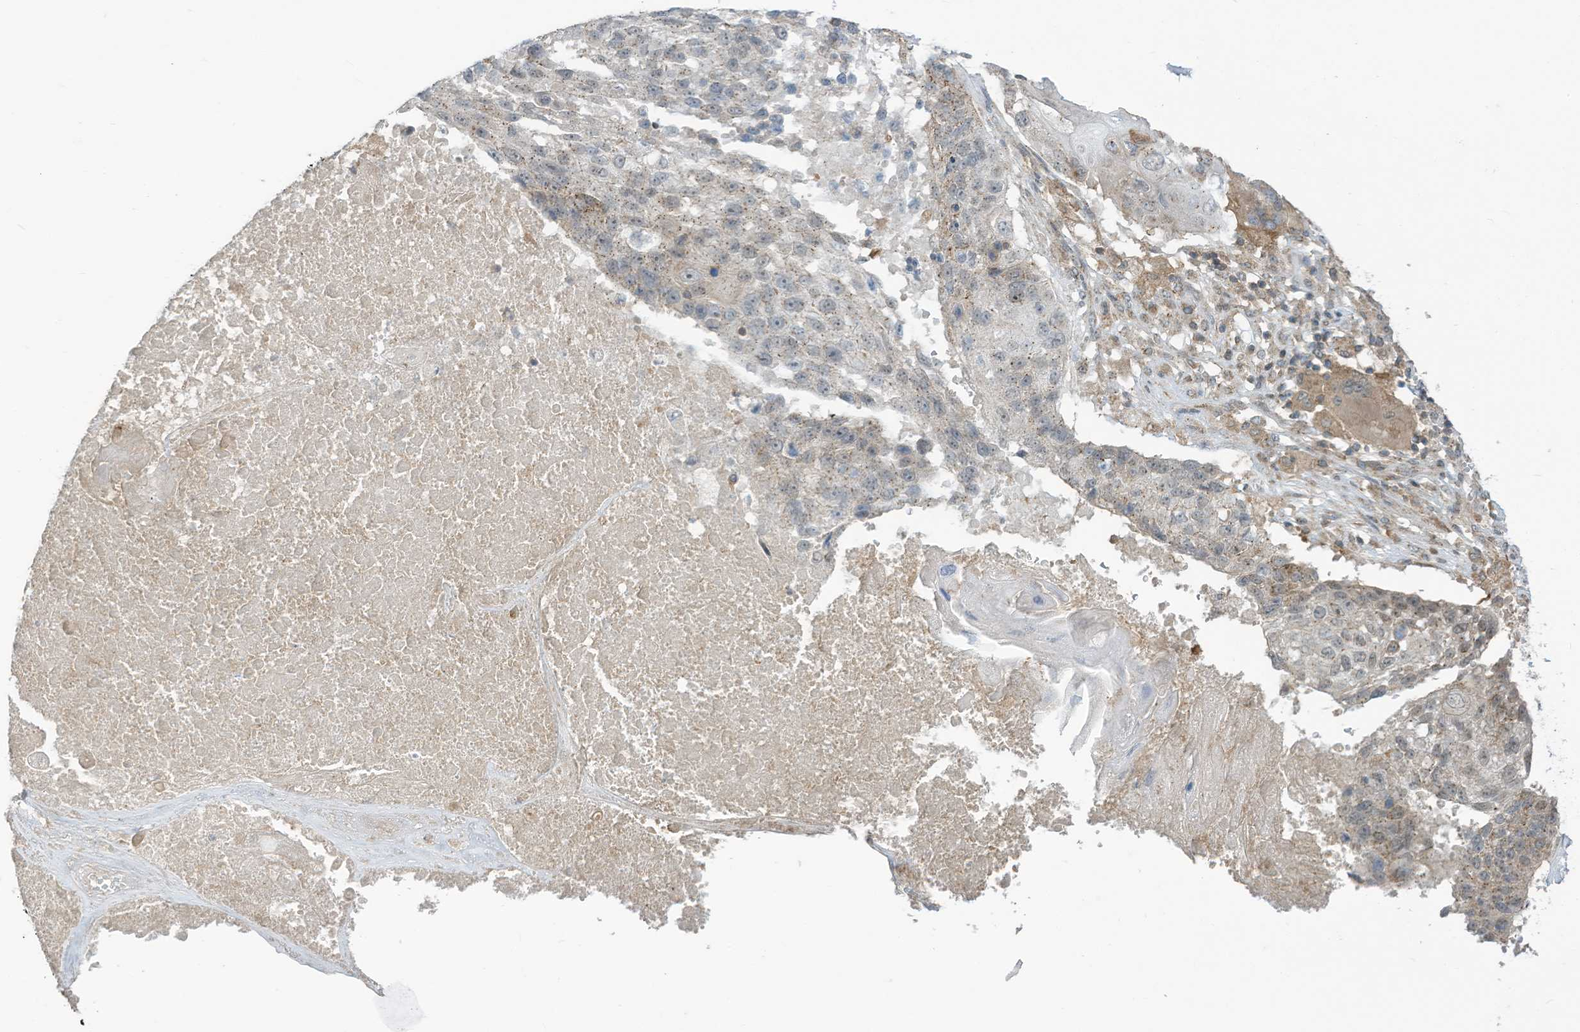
{"staining": {"intensity": "weak", "quantity": "<25%", "location": "cytoplasmic/membranous"}, "tissue": "lung cancer", "cell_type": "Tumor cells", "image_type": "cancer", "snomed": [{"axis": "morphology", "description": "Squamous cell carcinoma, NOS"}, {"axis": "topography", "description": "Lung"}], "caption": "DAB (3,3'-diaminobenzidine) immunohistochemical staining of lung cancer exhibits no significant staining in tumor cells.", "gene": "PARVG", "patient": {"sex": "male", "age": 61}}